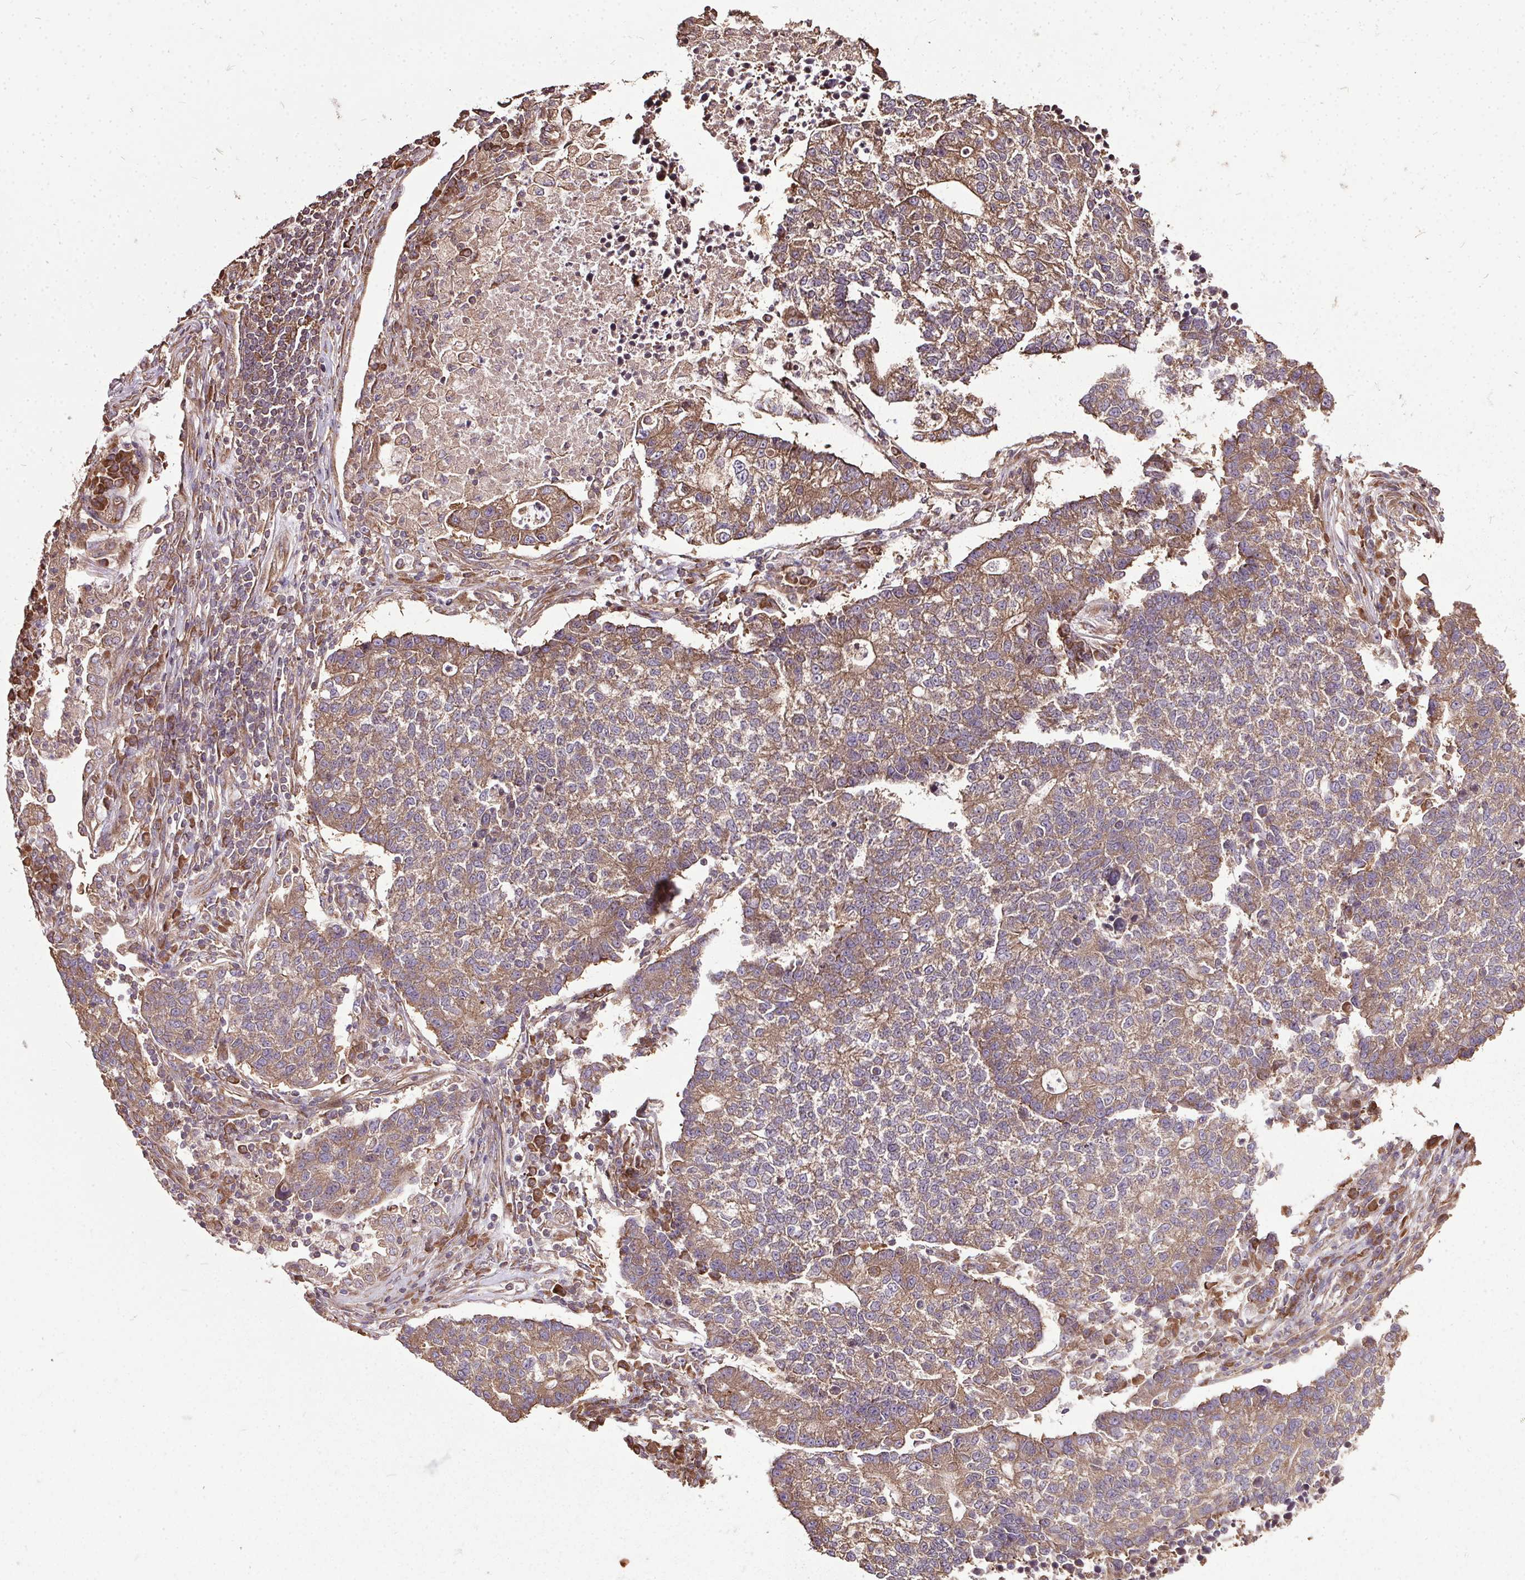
{"staining": {"intensity": "moderate", "quantity": ">75%", "location": "cytoplasmic/membranous"}, "tissue": "lung cancer", "cell_type": "Tumor cells", "image_type": "cancer", "snomed": [{"axis": "morphology", "description": "Adenocarcinoma, NOS"}, {"axis": "topography", "description": "Lung"}], "caption": "A brown stain highlights moderate cytoplasmic/membranous positivity of a protein in human lung cancer tumor cells.", "gene": "EIF2S1", "patient": {"sex": "male", "age": 57}}